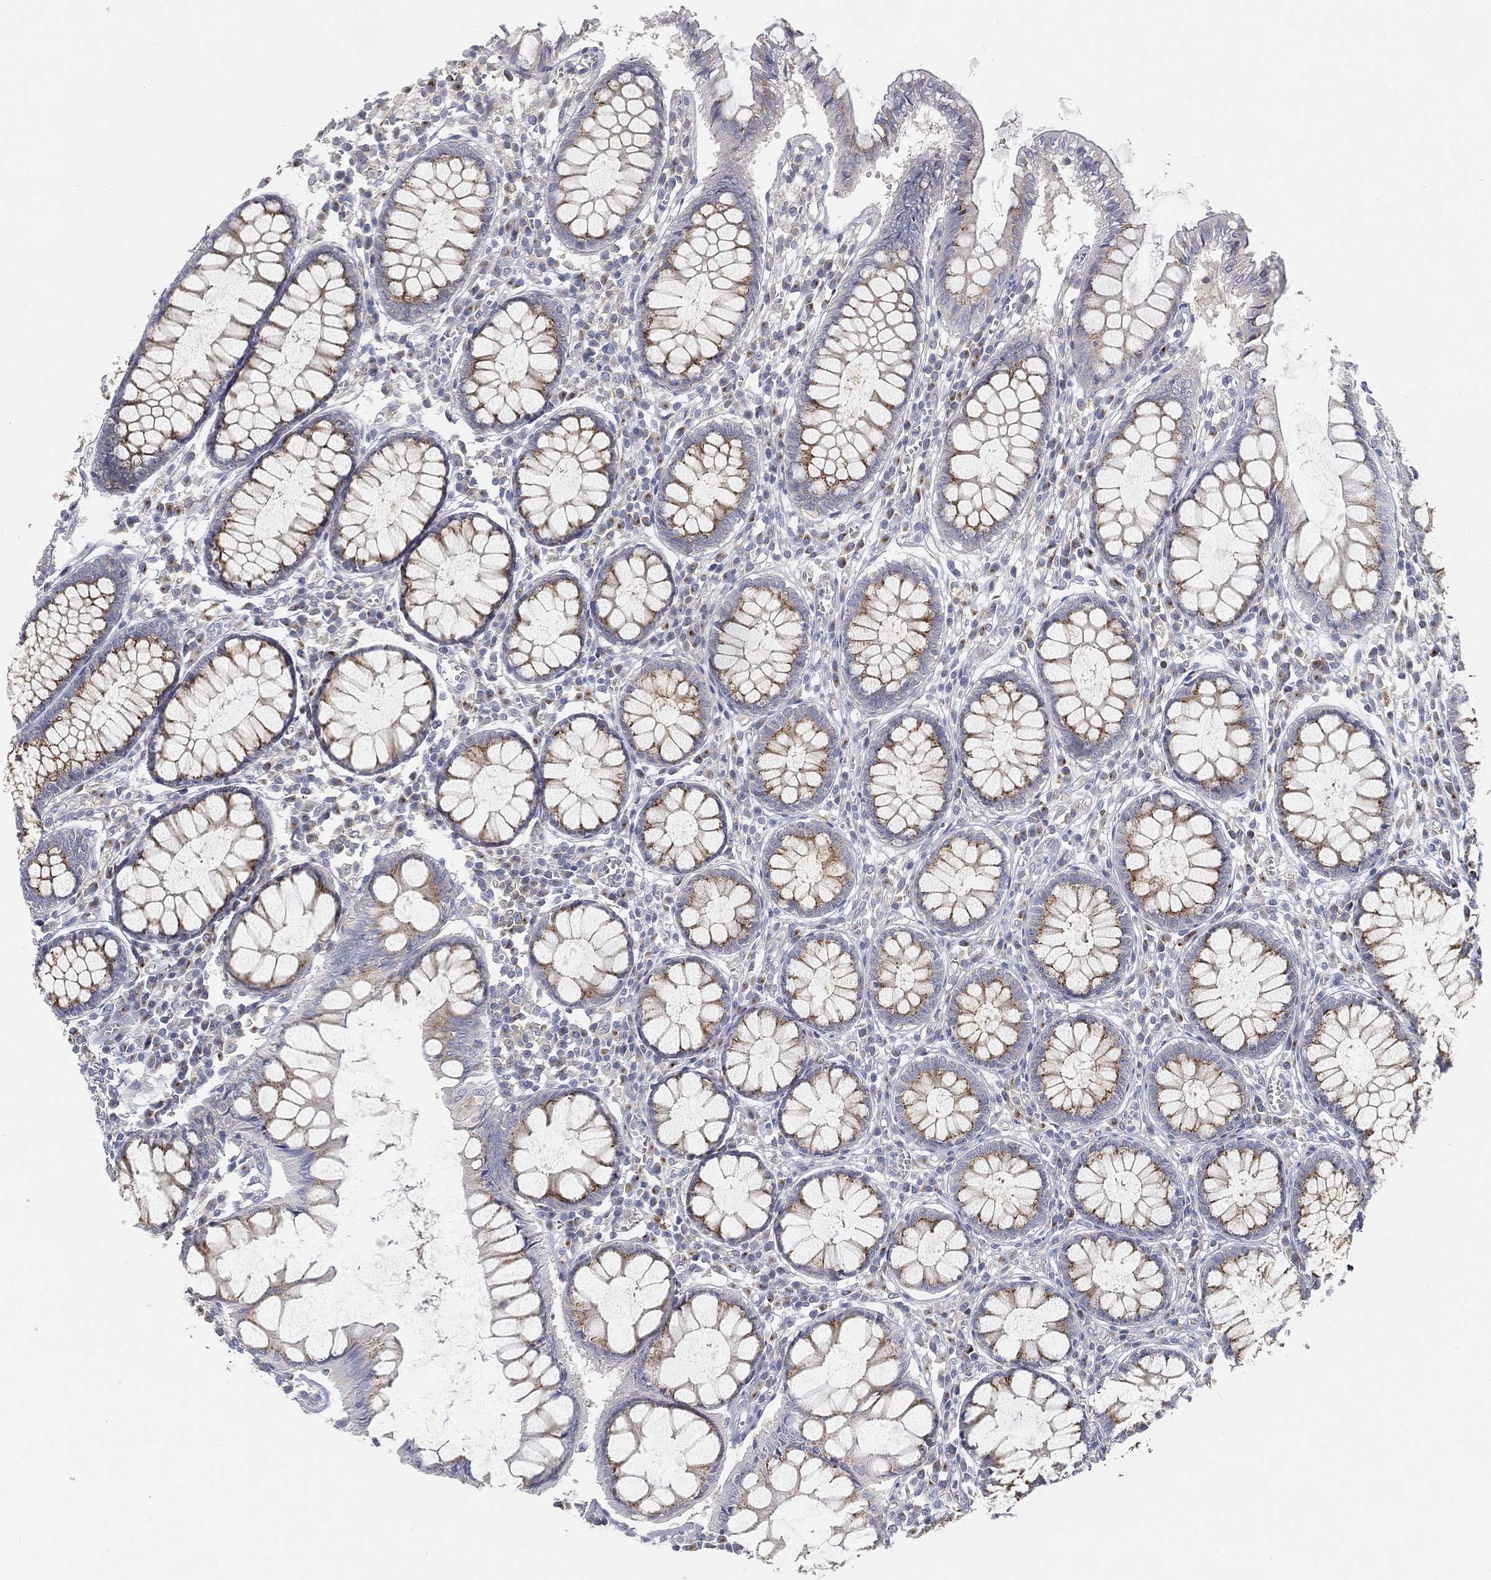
{"staining": {"intensity": "negative", "quantity": "none", "location": "none"}, "tissue": "colon", "cell_type": "Endothelial cells", "image_type": "normal", "snomed": [{"axis": "morphology", "description": "Normal tissue, NOS"}, {"axis": "topography", "description": "Colon"}], "caption": "This is an immunohistochemistry (IHC) image of normal human colon. There is no staining in endothelial cells.", "gene": "TMEM25", "patient": {"sex": "male", "age": 65}}